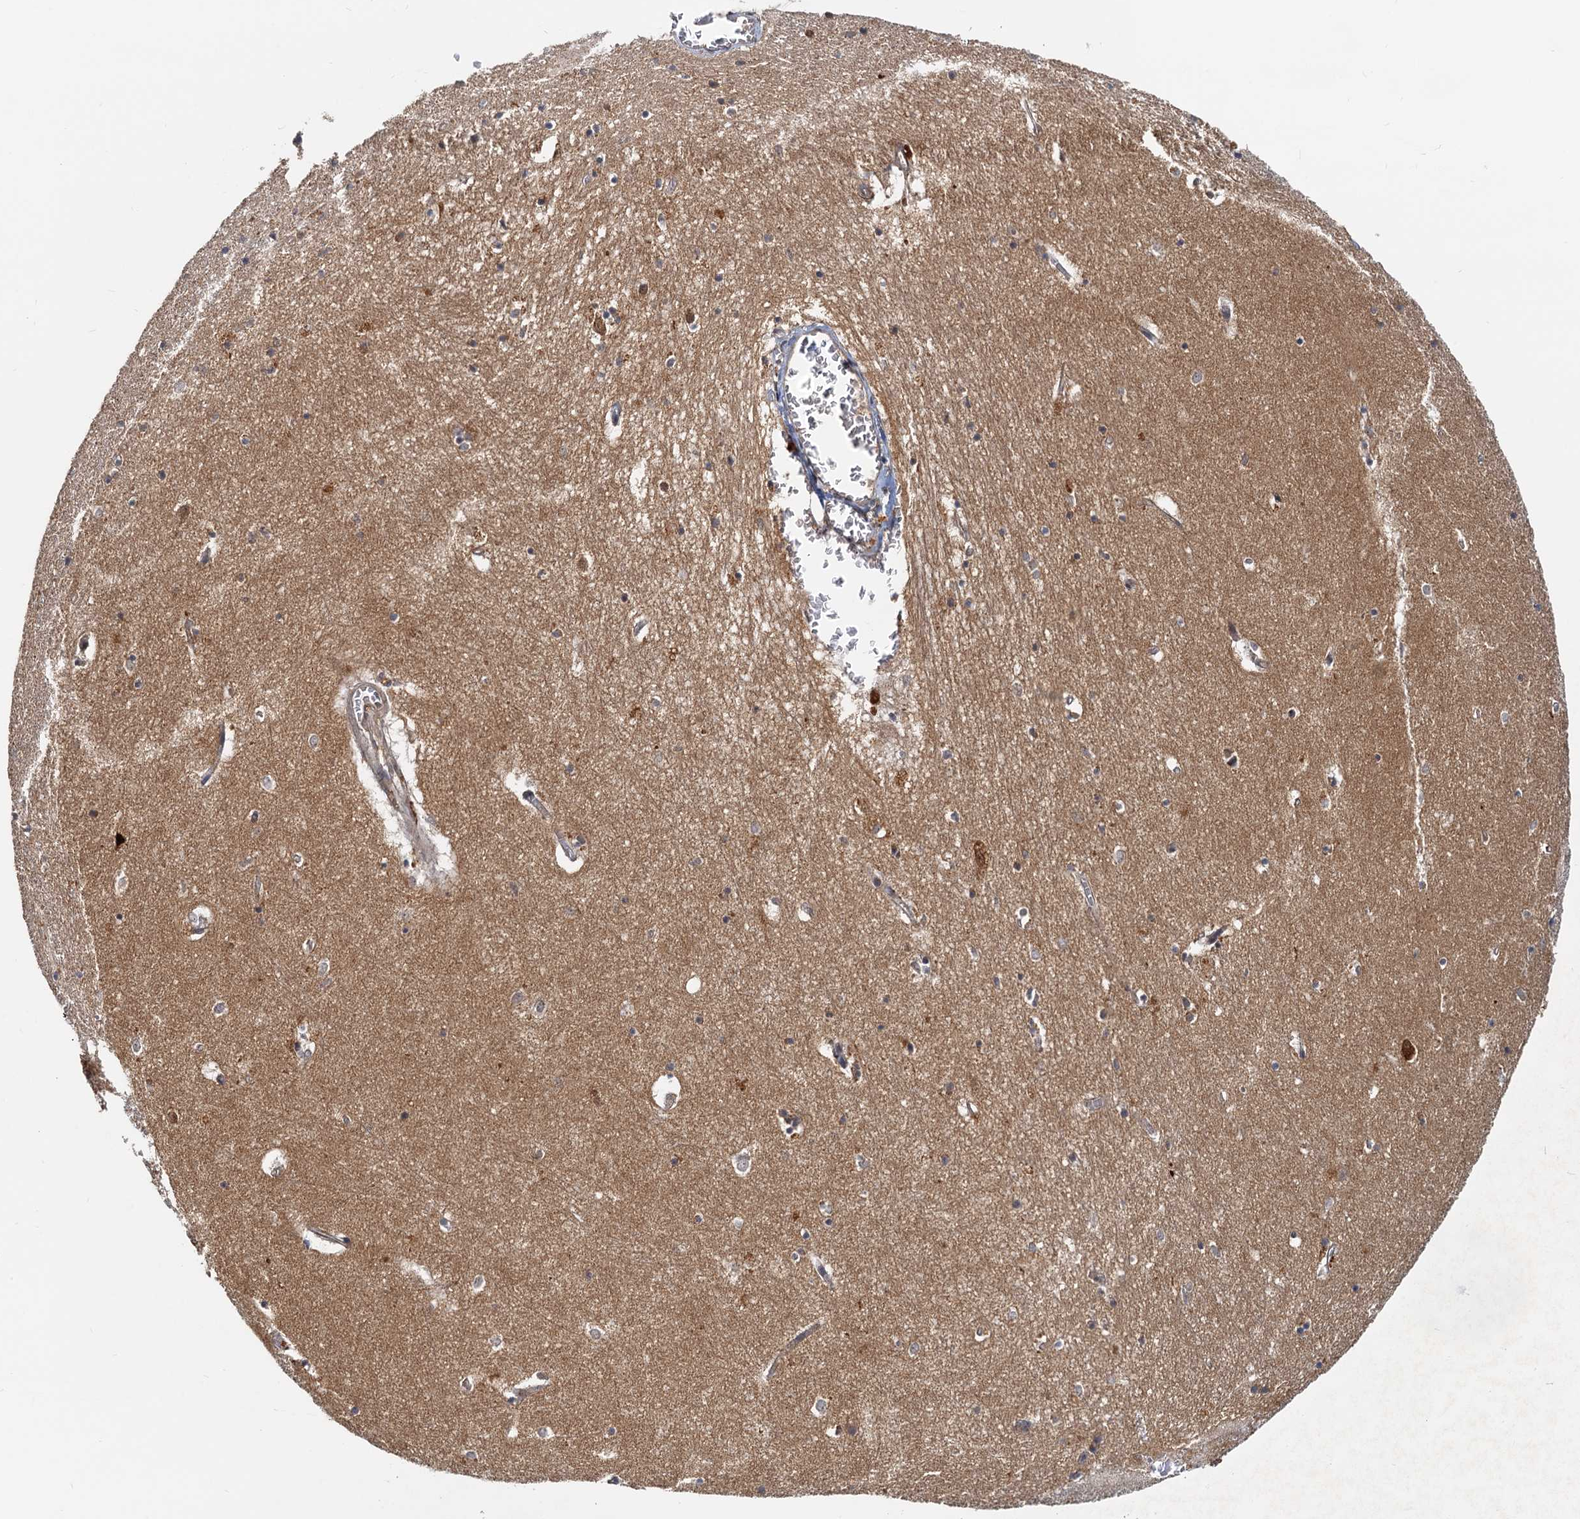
{"staining": {"intensity": "moderate", "quantity": "<25%", "location": "cytoplasmic/membranous"}, "tissue": "hippocampus", "cell_type": "Glial cells", "image_type": "normal", "snomed": [{"axis": "morphology", "description": "Normal tissue, NOS"}, {"axis": "topography", "description": "Hippocampus"}], "caption": "Protein expression analysis of normal human hippocampus reveals moderate cytoplasmic/membranous expression in about <25% of glial cells.", "gene": "TOLLIP", "patient": {"sex": "female", "age": 64}}